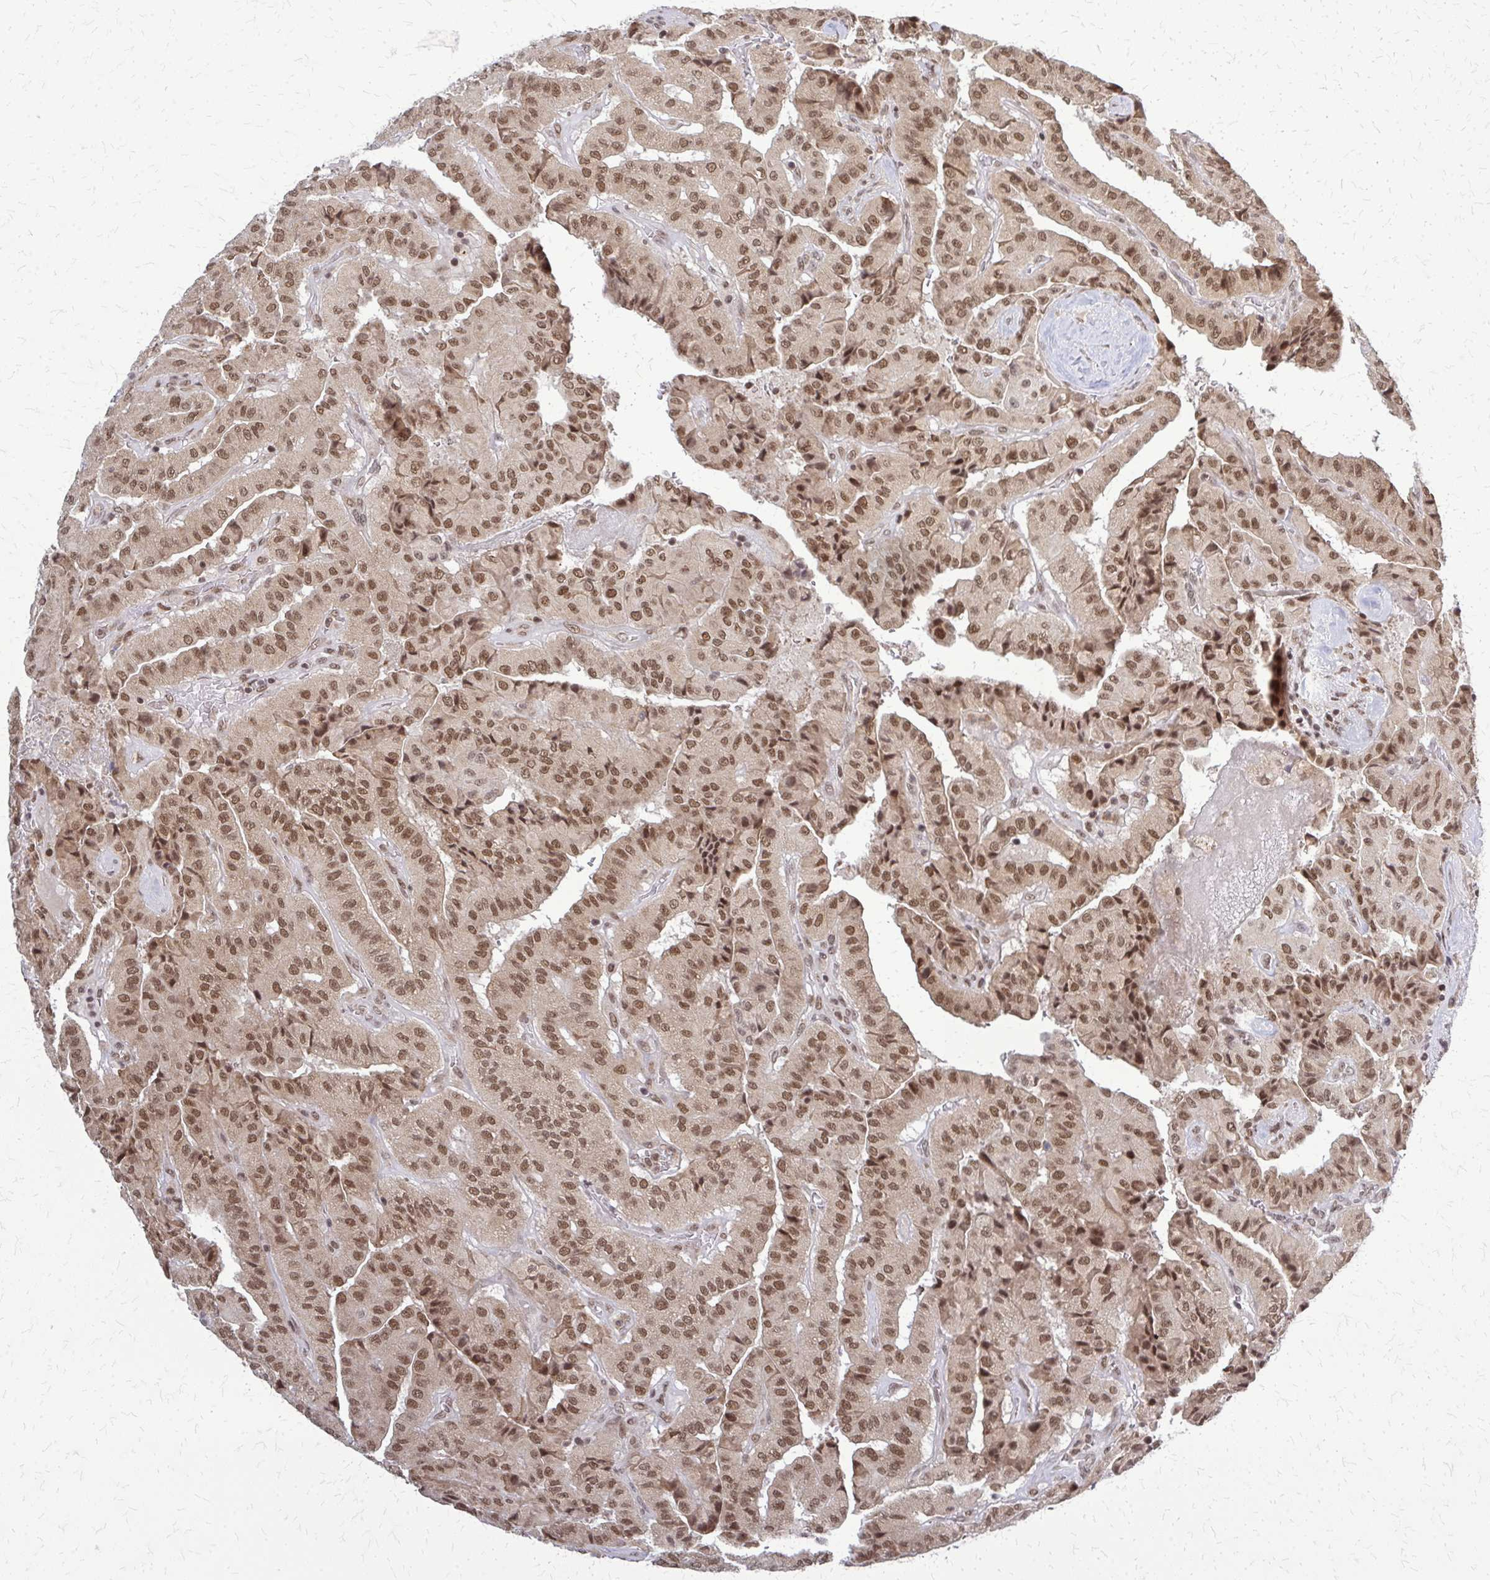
{"staining": {"intensity": "moderate", "quantity": ">75%", "location": "nuclear"}, "tissue": "thyroid cancer", "cell_type": "Tumor cells", "image_type": "cancer", "snomed": [{"axis": "morphology", "description": "Normal tissue, NOS"}, {"axis": "morphology", "description": "Papillary adenocarcinoma, NOS"}, {"axis": "topography", "description": "Thyroid gland"}], "caption": "A brown stain shows moderate nuclear staining of a protein in human papillary adenocarcinoma (thyroid) tumor cells.", "gene": "HDAC3", "patient": {"sex": "female", "age": 59}}